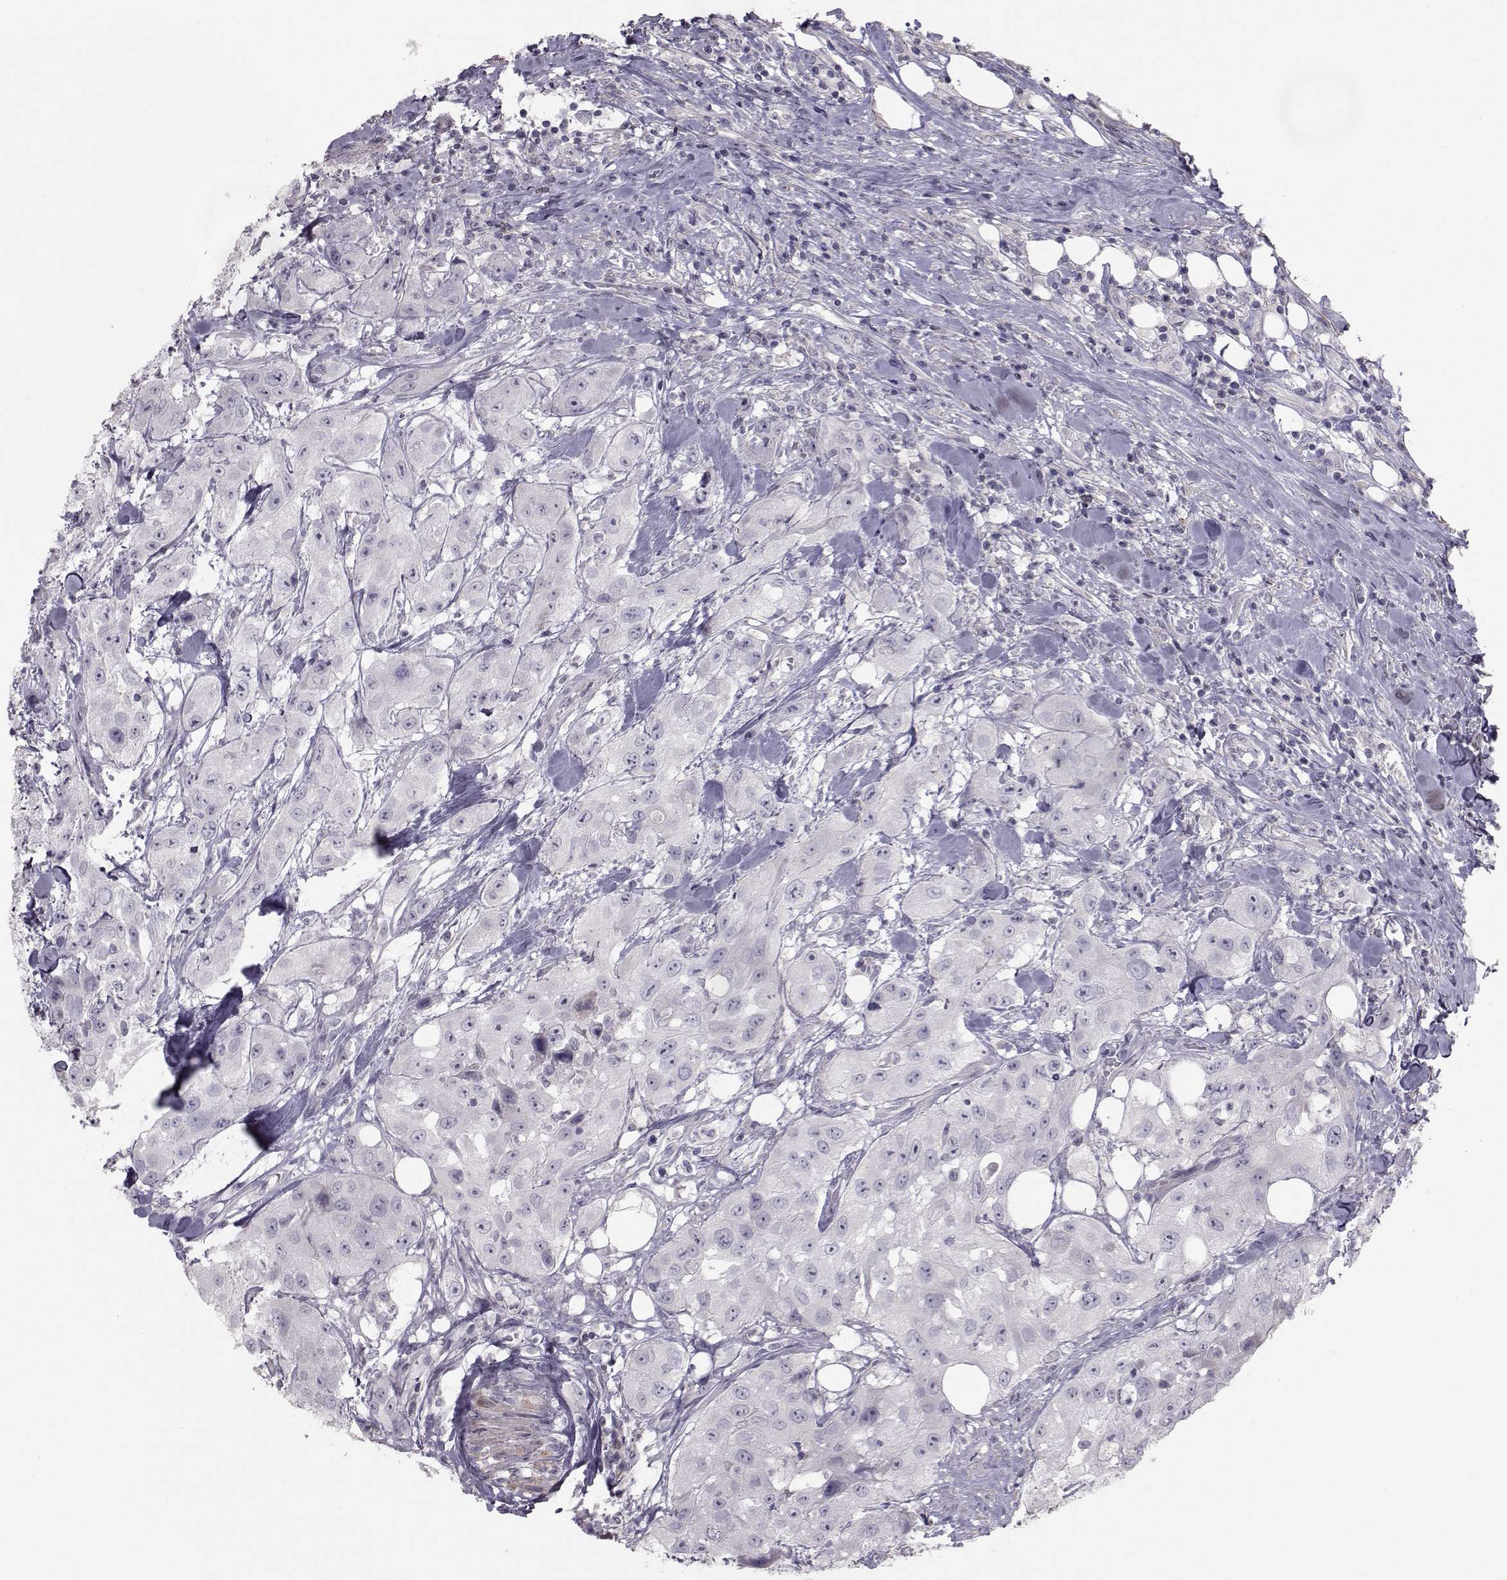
{"staining": {"intensity": "negative", "quantity": "none", "location": "none"}, "tissue": "urothelial cancer", "cell_type": "Tumor cells", "image_type": "cancer", "snomed": [{"axis": "morphology", "description": "Urothelial carcinoma, High grade"}, {"axis": "topography", "description": "Urinary bladder"}], "caption": "The immunohistochemistry photomicrograph has no significant expression in tumor cells of urothelial cancer tissue.", "gene": "GARIN3", "patient": {"sex": "male", "age": 79}}